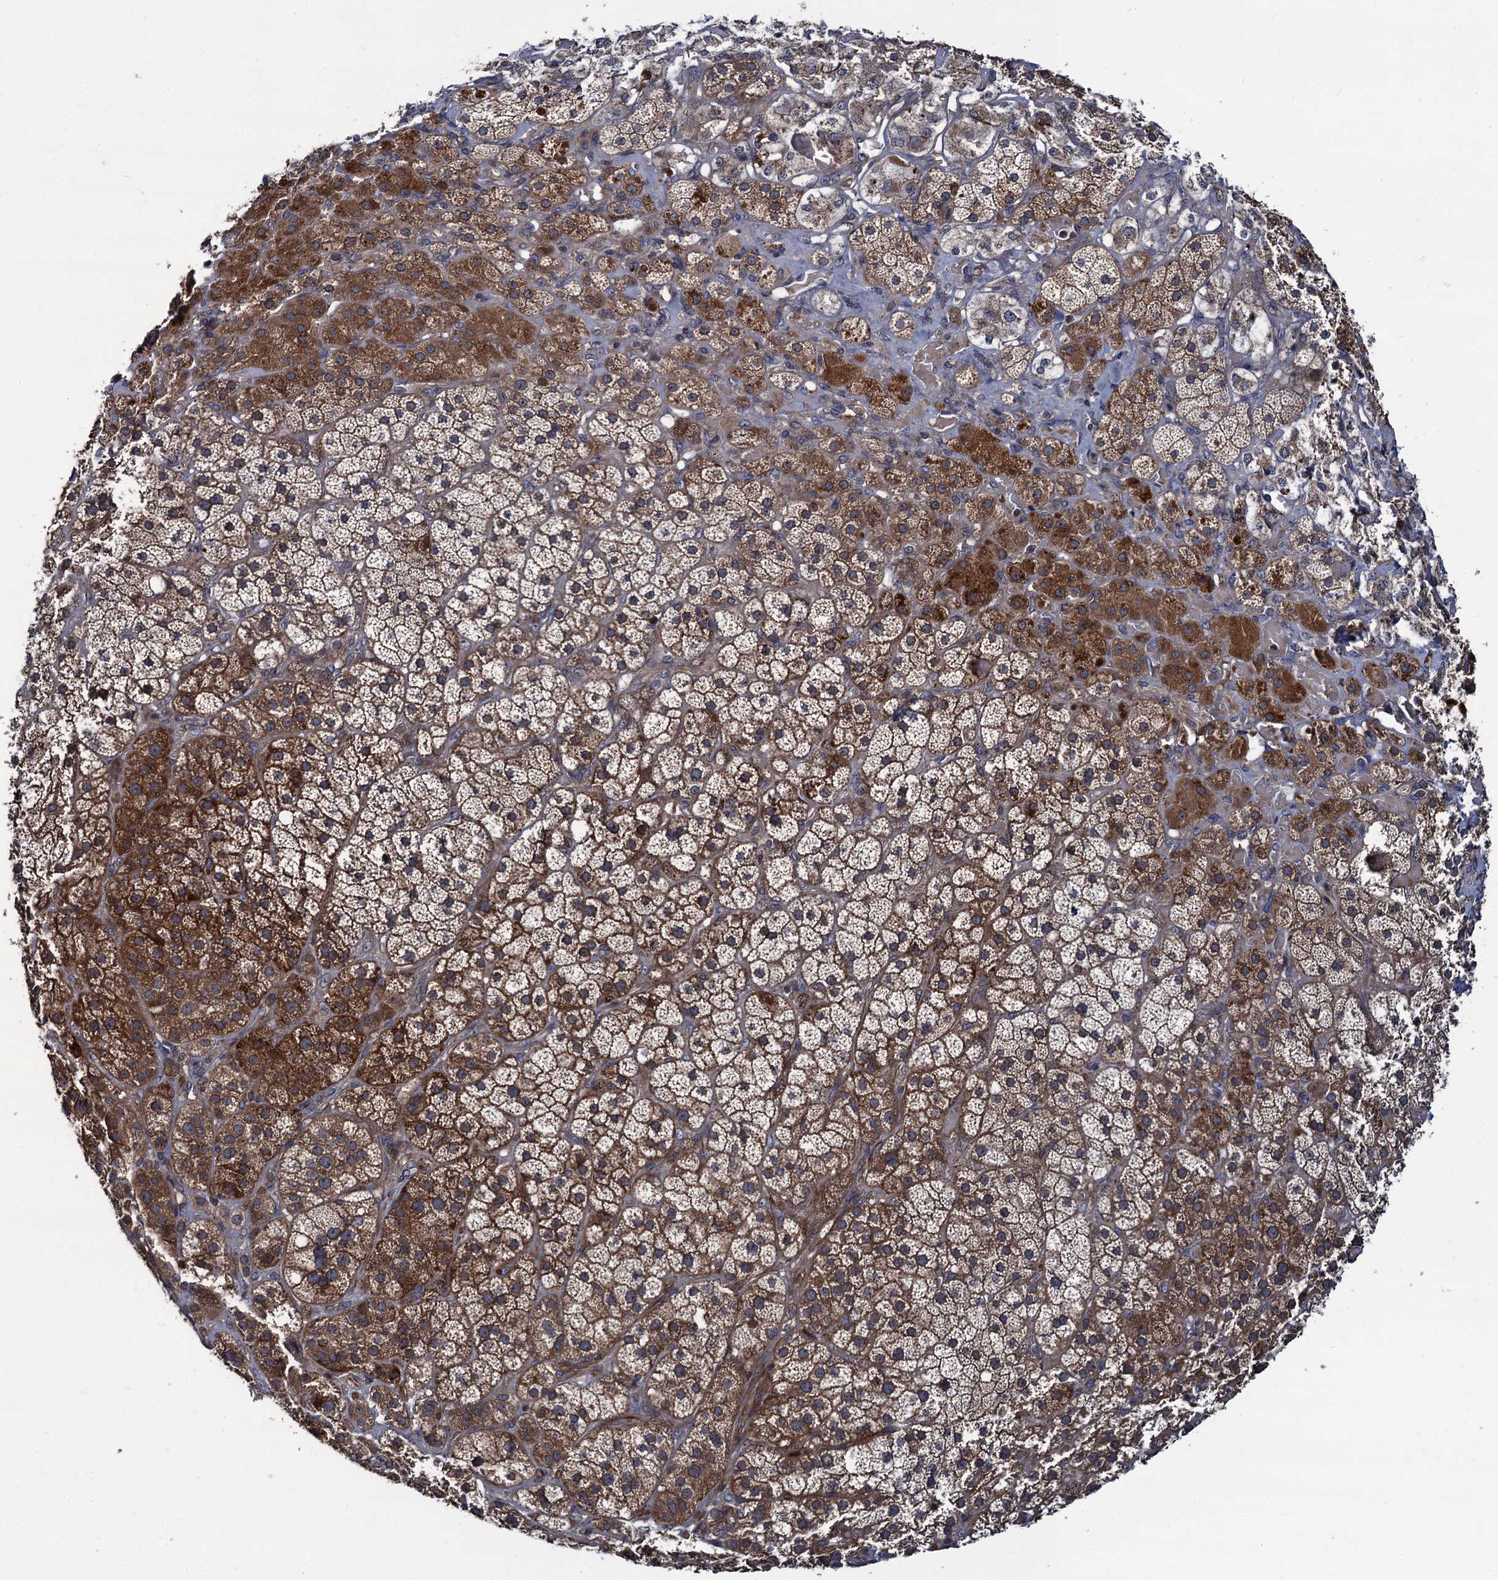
{"staining": {"intensity": "strong", "quantity": "25%-75%", "location": "cytoplasmic/membranous"}, "tissue": "adrenal gland", "cell_type": "Glandular cells", "image_type": "normal", "snomed": [{"axis": "morphology", "description": "Normal tissue, NOS"}, {"axis": "topography", "description": "Adrenal gland"}], "caption": "This photomicrograph displays immunohistochemistry staining of benign human adrenal gland, with high strong cytoplasmic/membranous positivity in about 25%-75% of glandular cells.", "gene": "KXD1", "patient": {"sex": "male", "age": 57}}